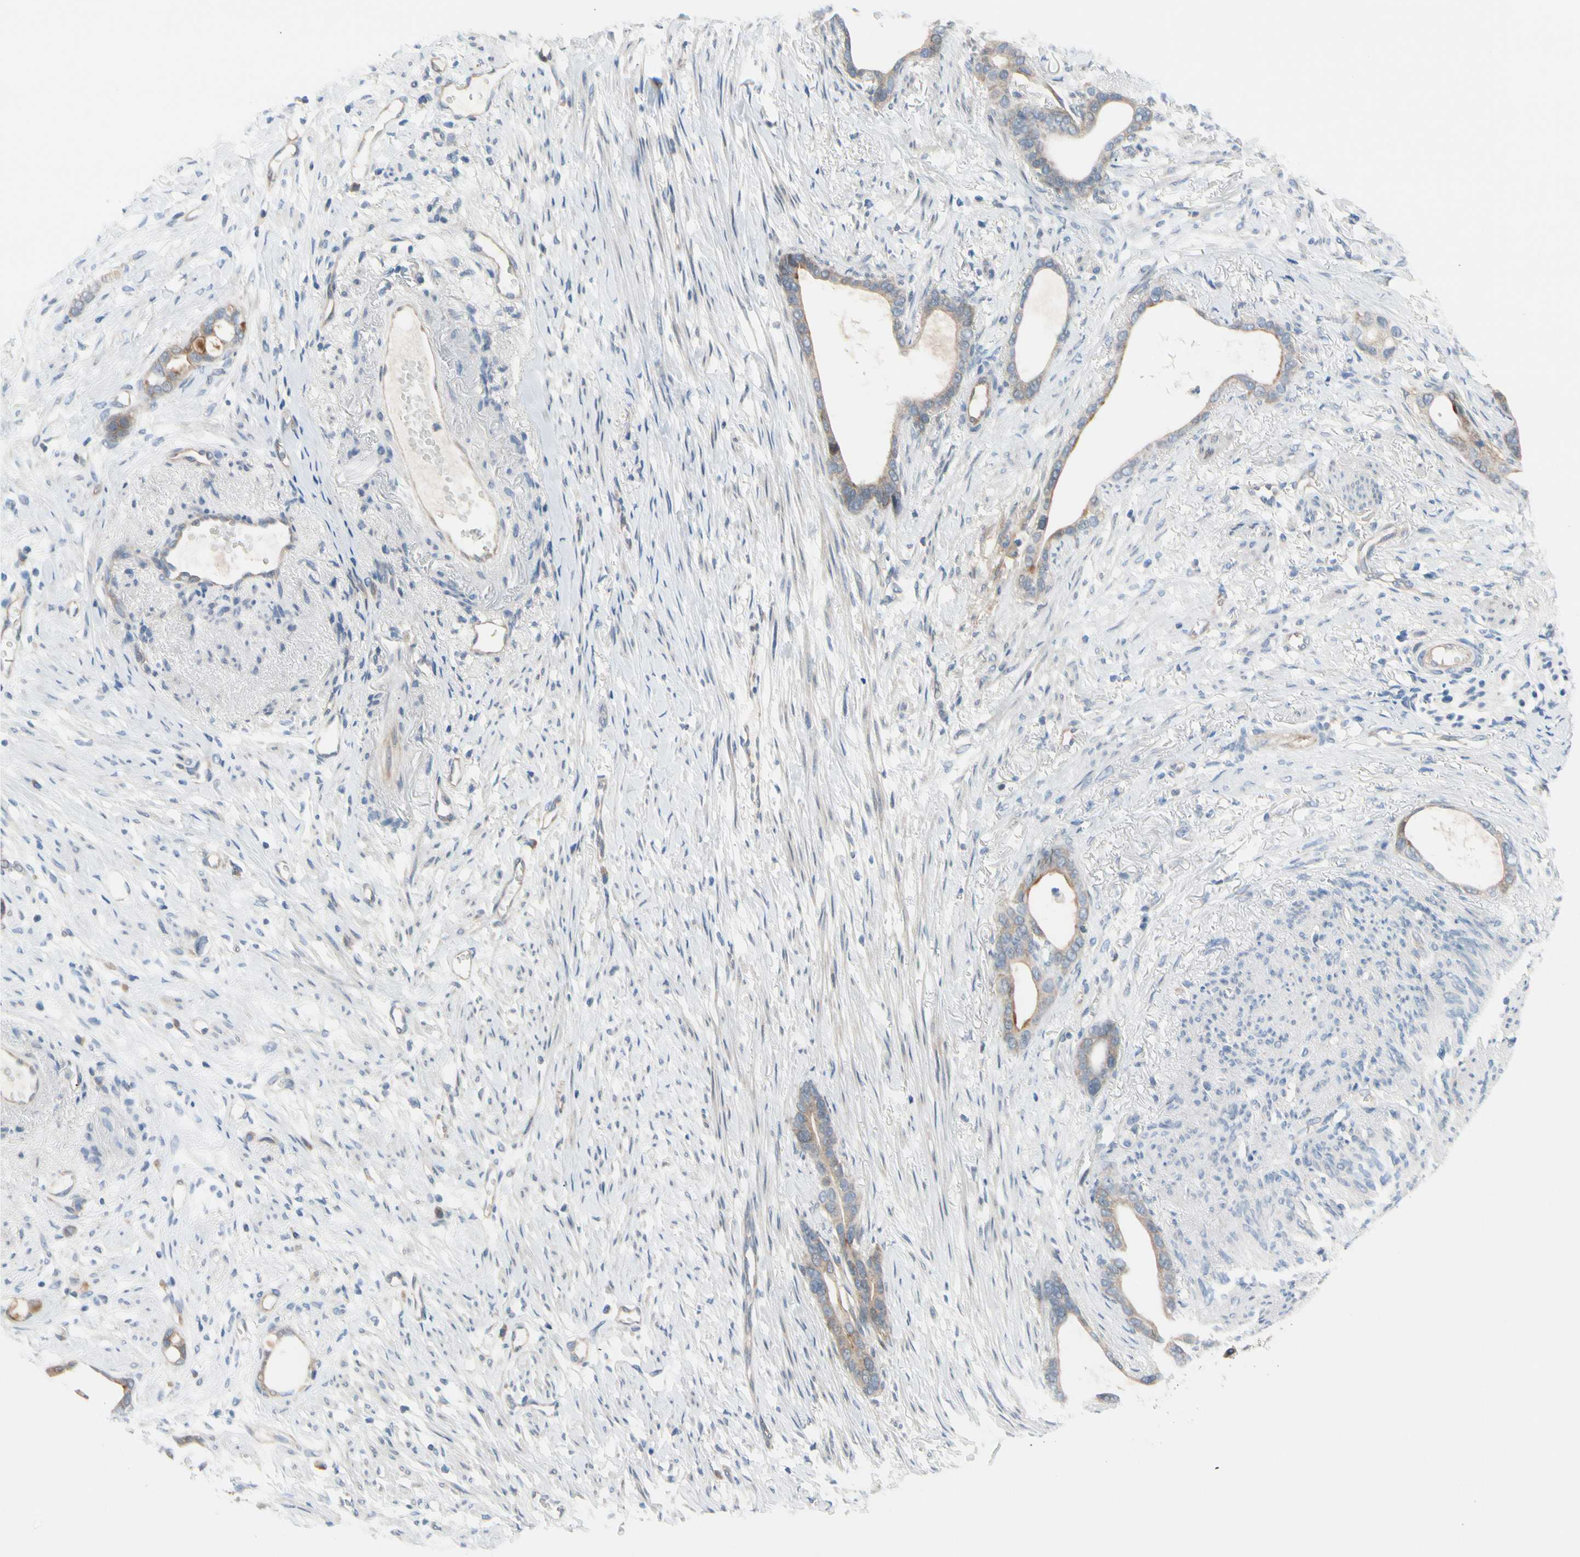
{"staining": {"intensity": "moderate", "quantity": ">75%", "location": "cytoplasmic/membranous"}, "tissue": "stomach cancer", "cell_type": "Tumor cells", "image_type": "cancer", "snomed": [{"axis": "morphology", "description": "Adenocarcinoma, NOS"}, {"axis": "topography", "description": "Stomach"}], "caption": "A high-resolution histopathology image shows immunohistochemistry (IHC) staining of stomach cancer, which displays moderate cytoplasmic/membranous positivity in approximately >75% of tumor cells.", "gene": "CFAP36", "patient": {"sex": "female", "age": 75}}